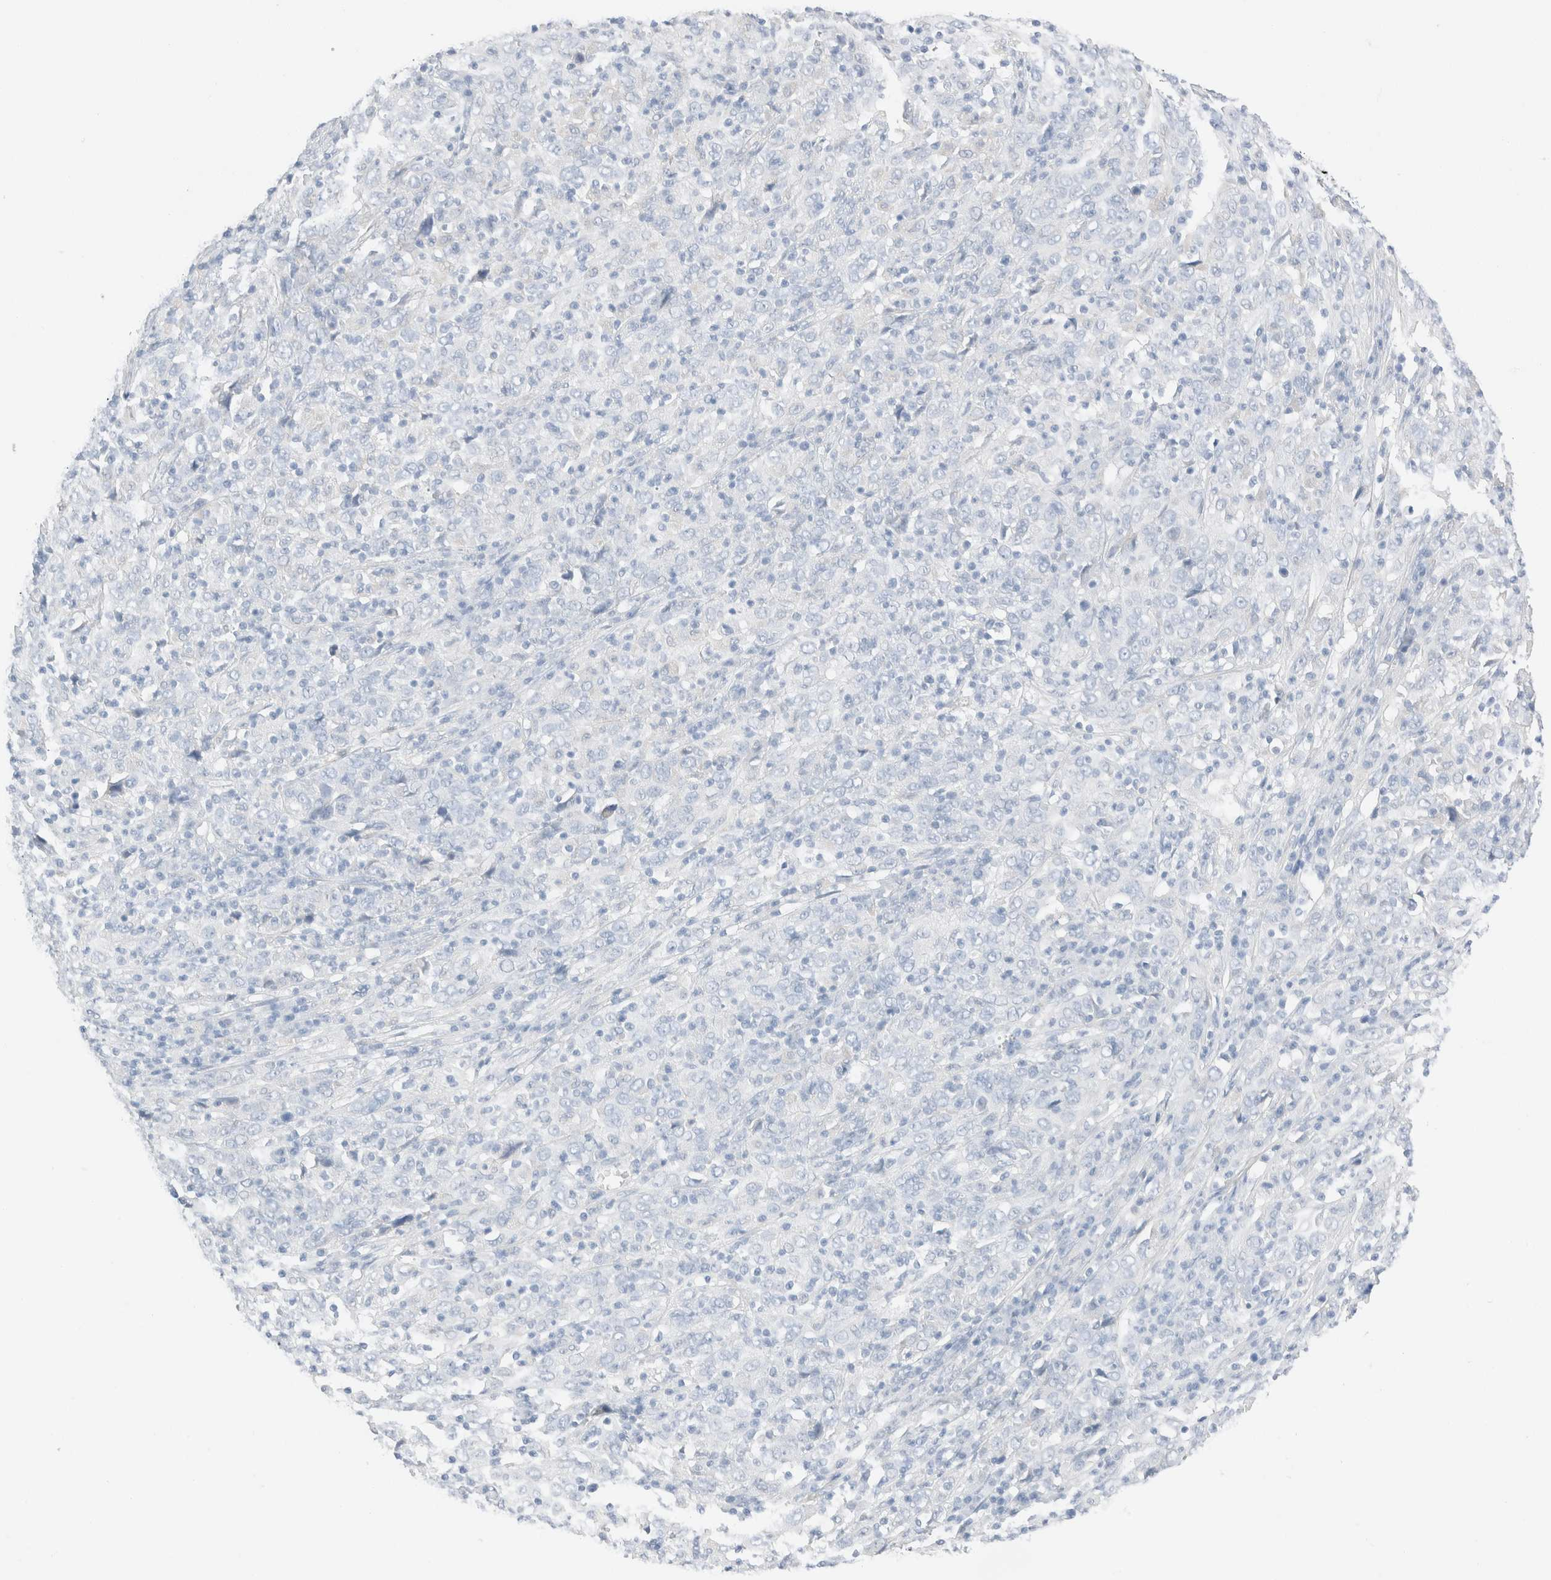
{"staining": {"intensity": "negative", "quantity": "none", "location": "none"}, "tissue": "cervical cancer", "cell_type": "Tumor cells", "image_type": "cancer", "snomed": [{"axis": "morphology", "description": "Squamous cell carcinoma, NOS"}, {"axis": "topography", "description": "Cervix"}], "caption": "An IHC micrograph of cervical squamous cell carcinoma is shown. There is no staining in tumor cells of cervical squamous cell carcinoma.", "gene": "PCM1", "patient": {"sex": "female", "age": 46}}